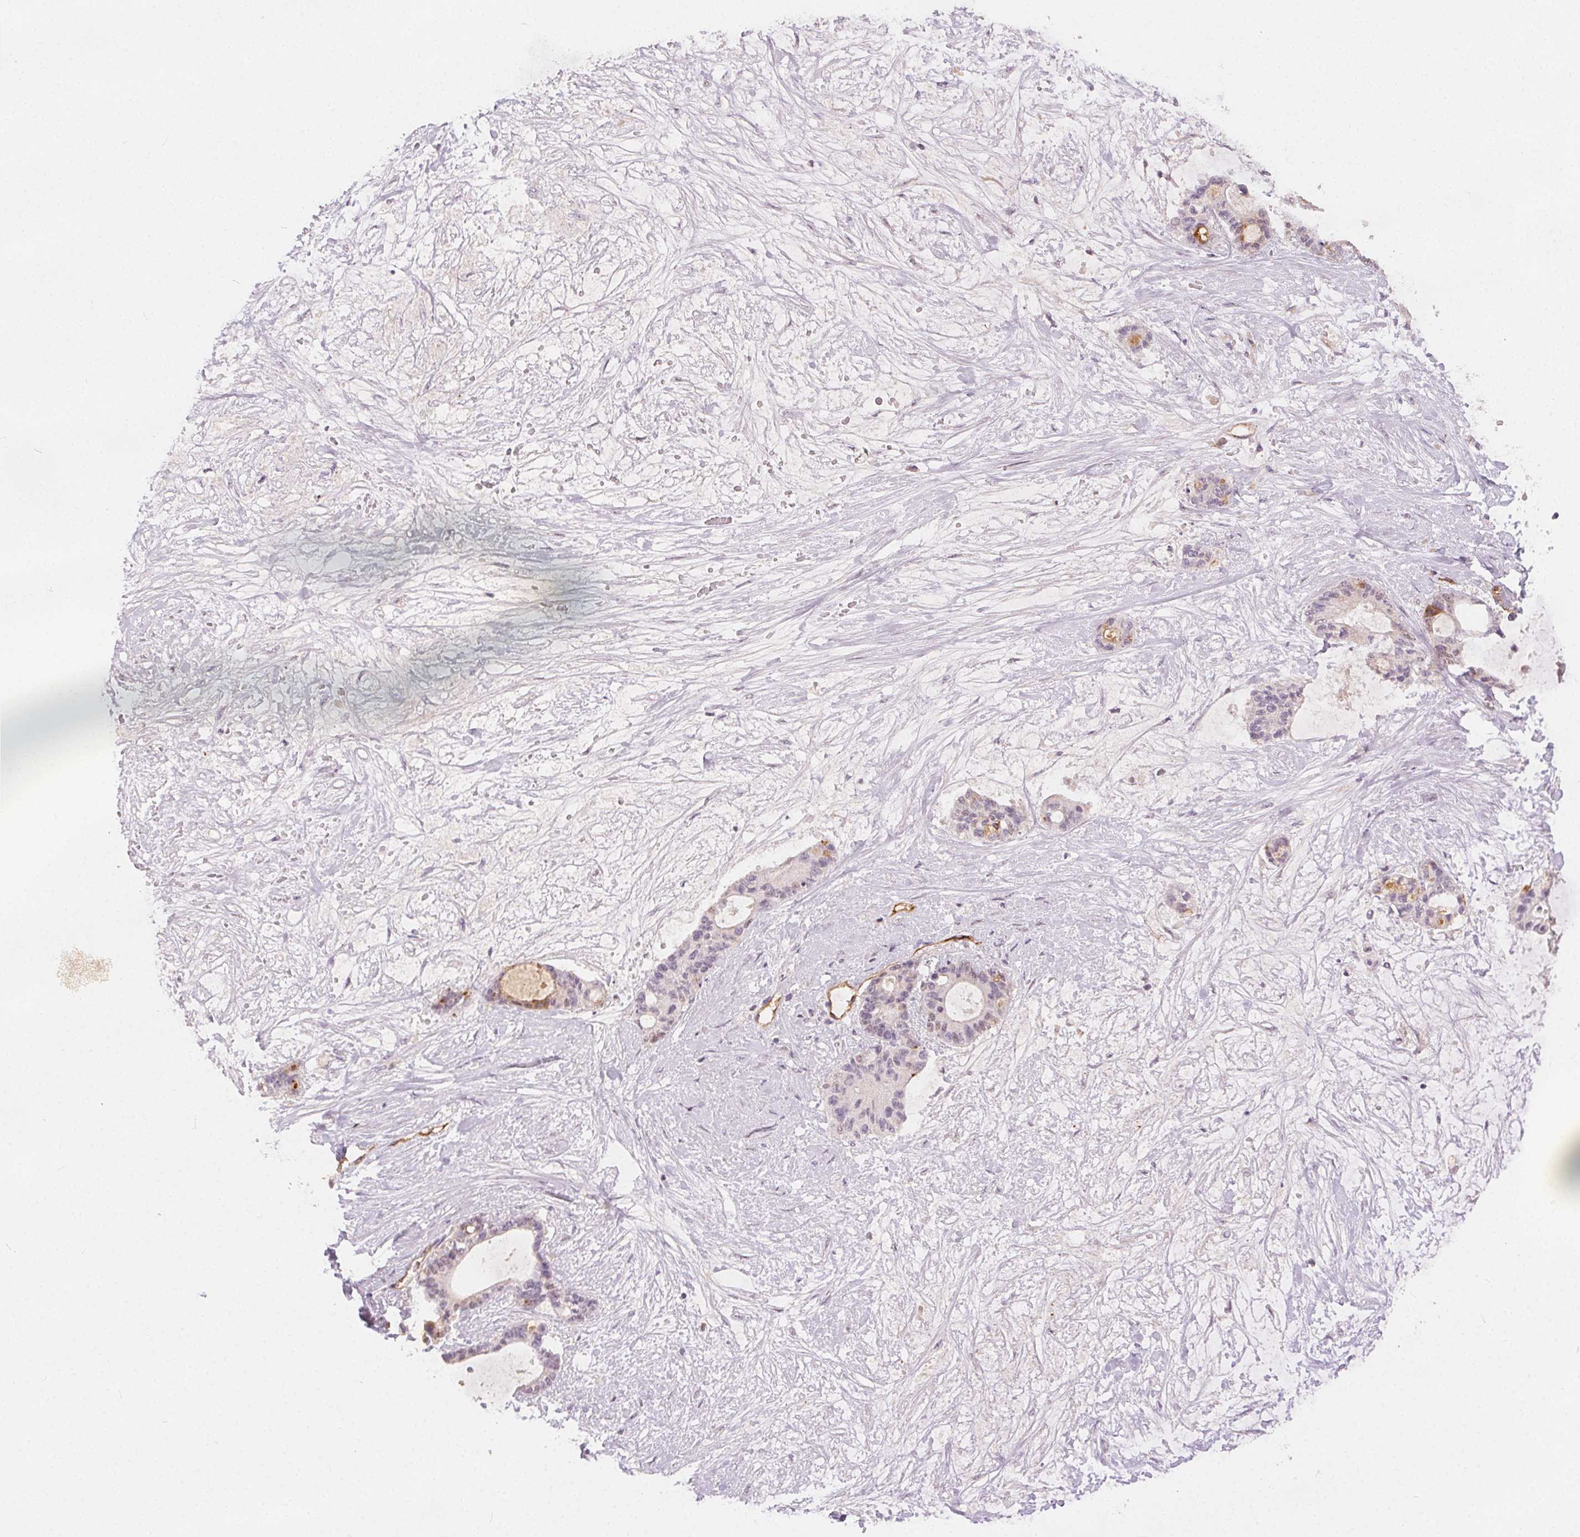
{"staining": {"intensity": "moderate", "quantity": "<25%", "location": "cytoplasmic/membranous"}, "tissue": "liver cancer", "cell_type": "Tumor cells", "image_type": "cancer", "snomed": [{"axis": "morphology", "description": "Normal tissue, NOS"}, {"axis": "morphology", "description": "Cholangiocarcinoma"}, {"axis": "topography", "description": "Liver"}, {"axis": "topography", "description": "Peripheral nerve tissue"}], "caption": "Protein staining shows moderate cytoplasmic/membranous expression in approximately <25% of tumor cells in cholangiocarcinoma (liver). (DAB = brown stain, brightfield microscopy at high magnification).", "gene": "PODXL", "patient": {"sex": "female", "age": 73}}